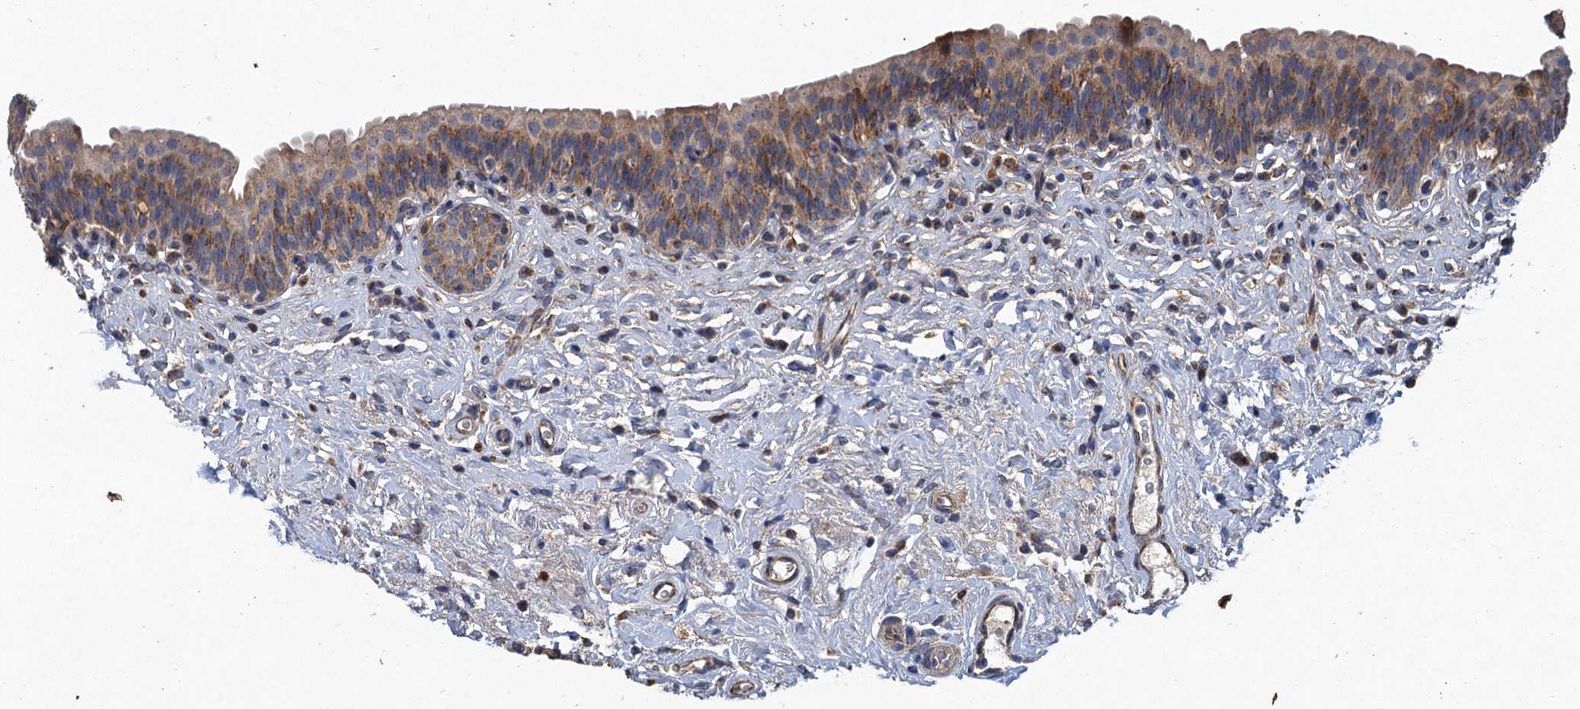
{"staining": {"intensity": "moderate", "quantity": ">75%", "location": "cytoplasmic/membranous"}, "tissue": "urinary bladder", "cell_type": "Urothelial cells", "image_type": "normal", "snomed": [{"axis": "morphology", "description": "Normal tissue, NOS"}, {"axis": "topography", "description": "Urinary bladder"}], "caption": "Immunohistochemical staining of benign human urinary bladder displays medium levels of moderate cytoplasmic/membranous expression in about >75% of urothelial cells.", "gene": "BCS1L", "patient": {"sex": "male", "age": 83}}